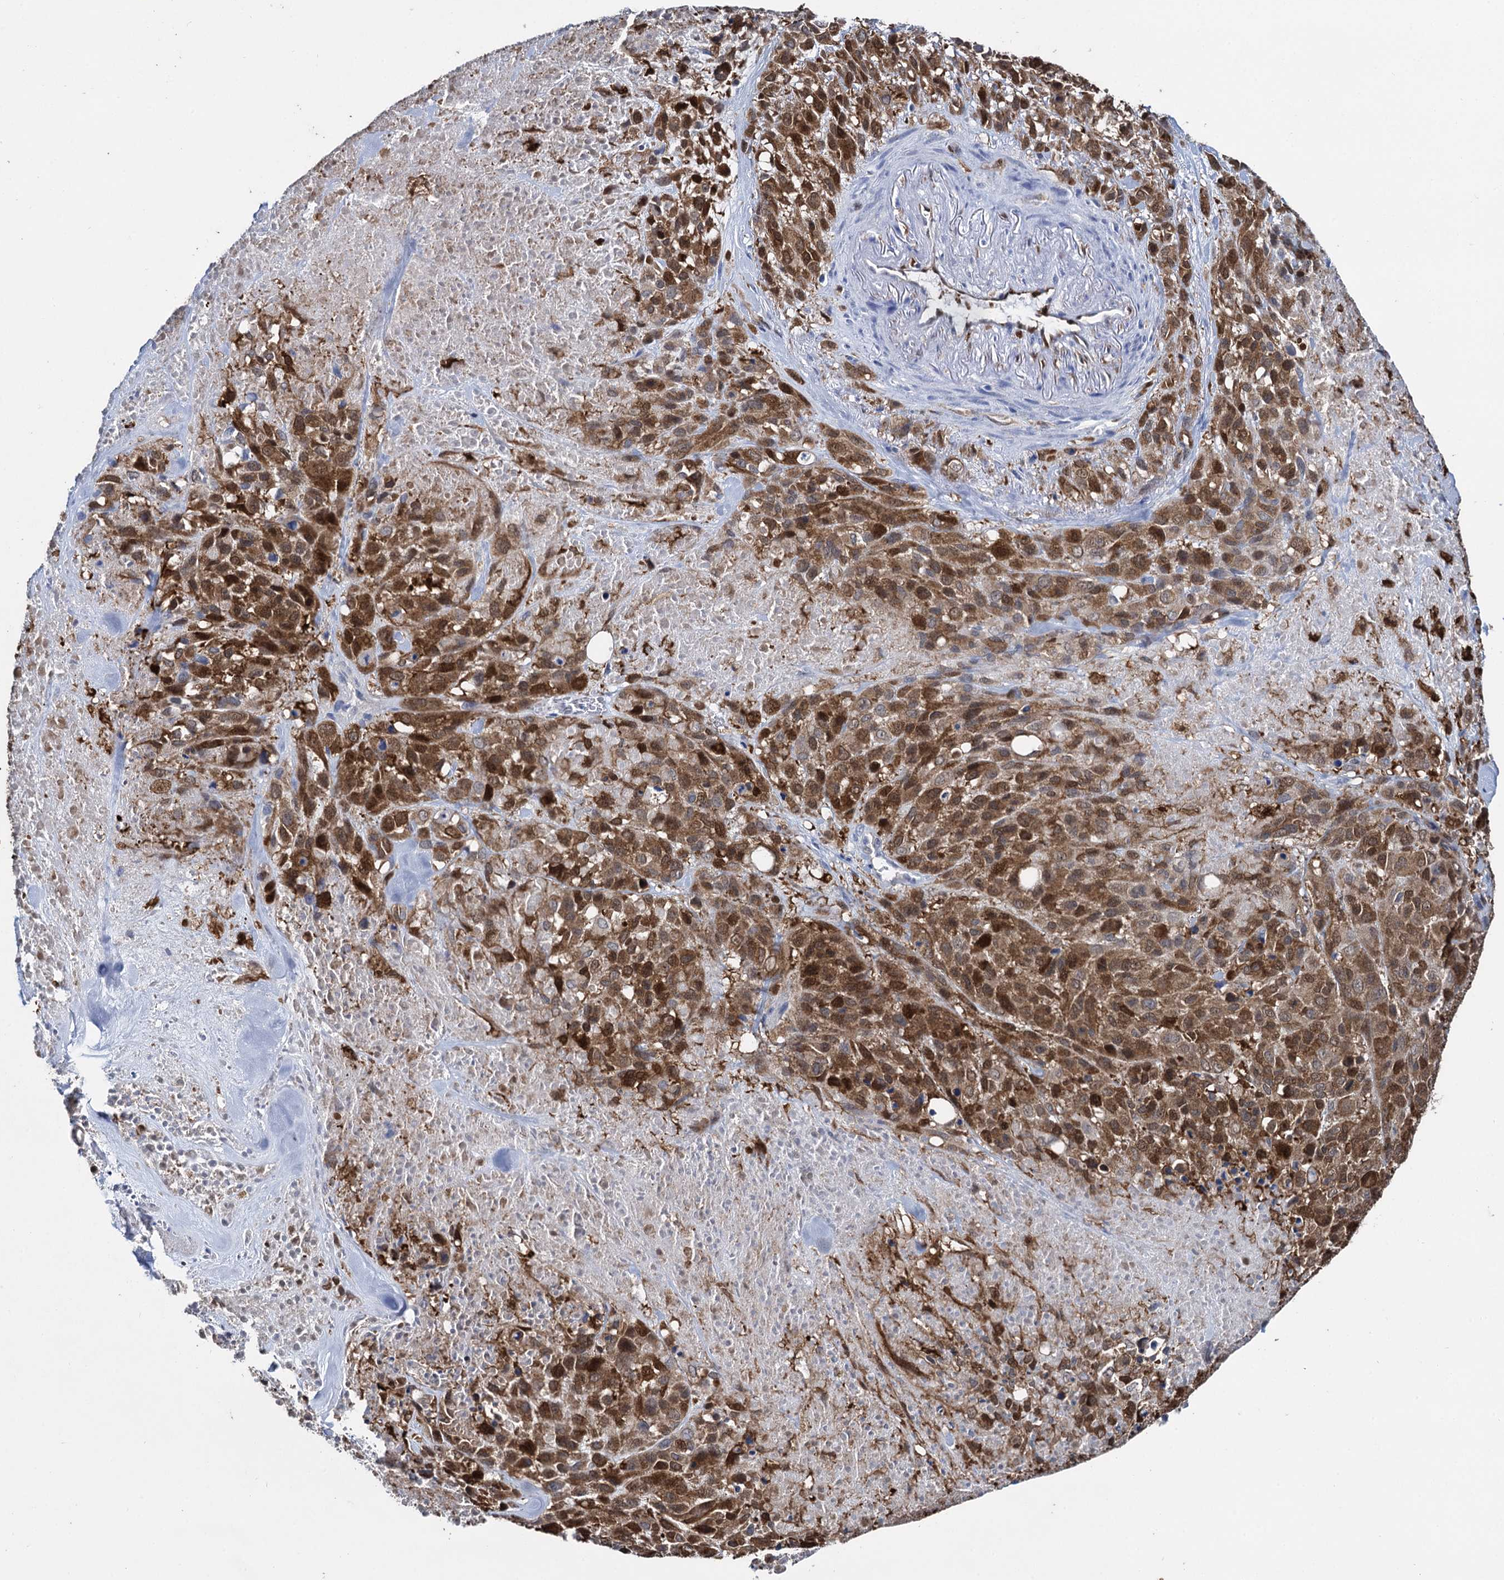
{"staining": {"intensity": "moderate", "quantity": ">75%", "location": "cytoplasmic/membranous,nuclear"}, "tissue": "melanoma", "cell_type": "Tumor cells", "image_type": "cancer", "snomed": [{"axis": "morphology", "description": "Malignant melanoma, Metastatic site"}, {"axis": "topography", "description": "Skin"}], "caption": "A photomicrograph of melanoma stained for a protein reveals moderate cytoplasmic/membranous and nuclear brown staining in tumor cells.", "gene": "FABP5", "patient": {"sex": "female", "age": 81}}